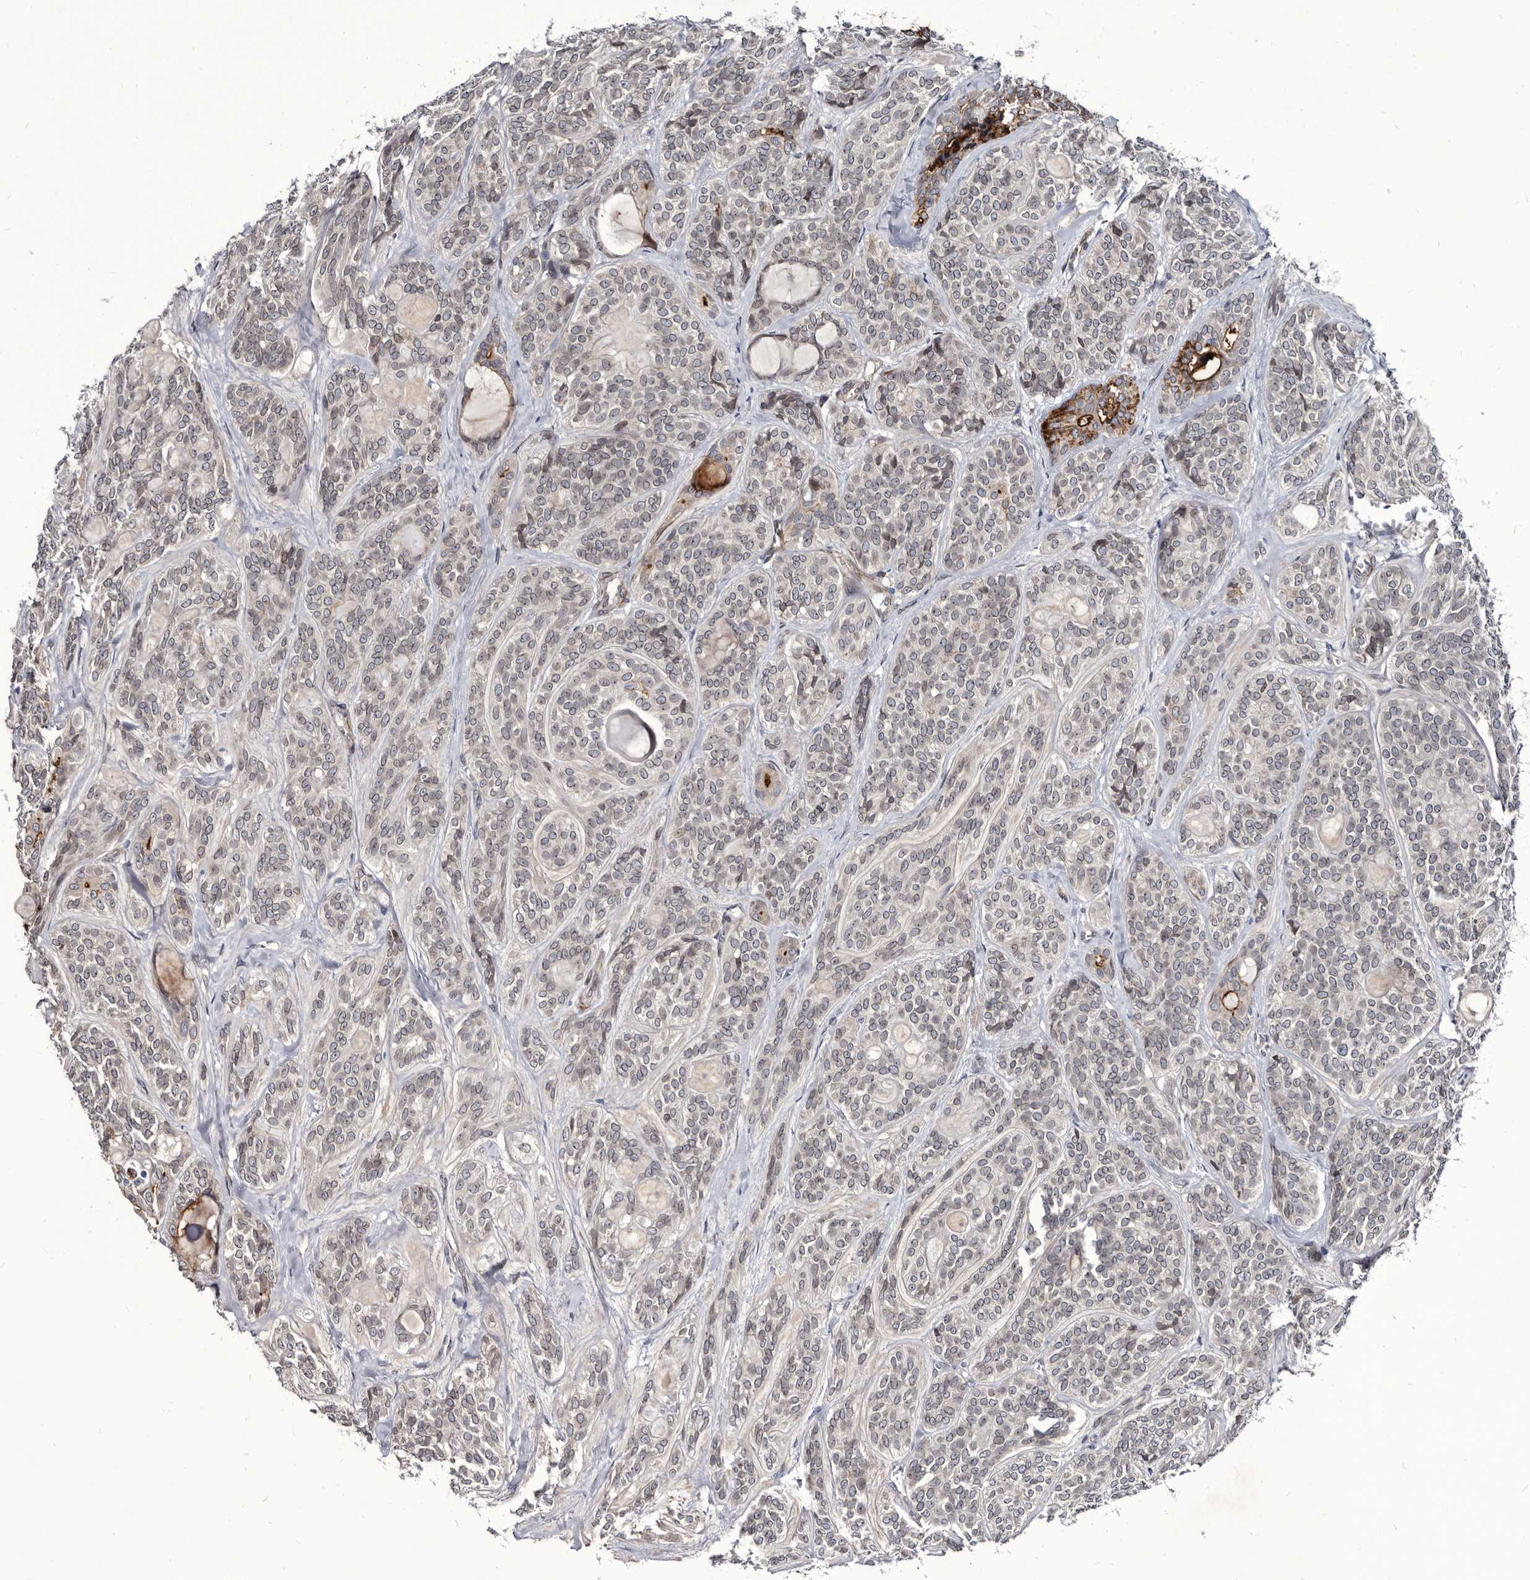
{"staining": {"intensity": "moderate", "quantity": "<25%", "location": "cytoplasmic/membranous"}, "tissue": "head and neck cancer", "cell_type": "Tumor cells", "image_type": "cancer", "snomed": [{"axis": "morphology", "description": "Adenocarcinoma, NOS"}, {"axis": "topography", "description": "Head-Neck"}], "caption": "Head and neck cancer was stained to show a protein in brown. There is low levels of moderate cytoplasmic/membranous expression in approximately <25% of tumor cells.", "gene": "PROM1", "patient": {"sex": "male", "age": 66}}